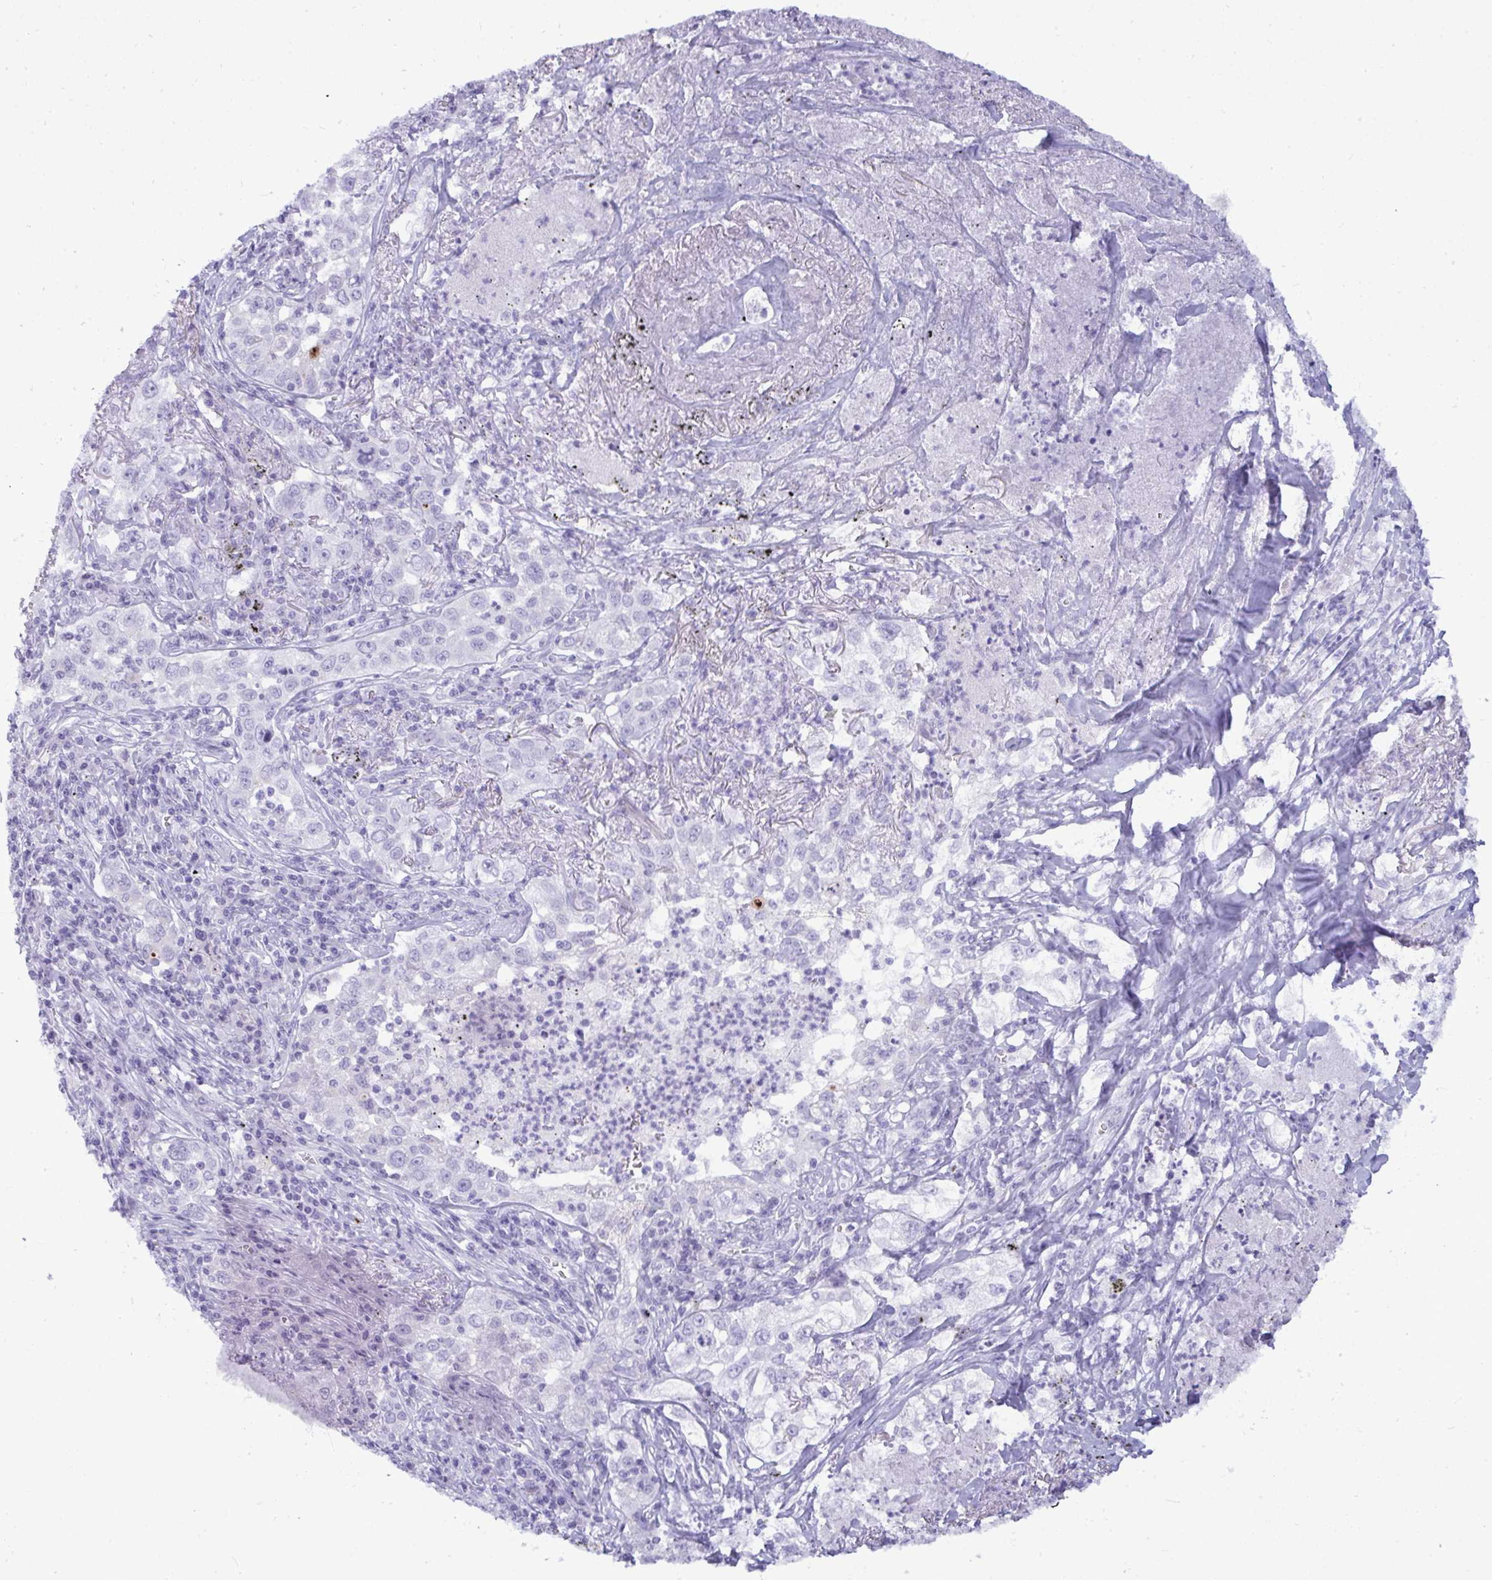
{"staining": {"intensity": "negative", "quantity": "none", "location": "none"}, "tissue": "lung cancer", "cell_type": "Tumor cells", "image_type": "cancer", "snomed": [{"axis": "morphology", "description": "Squamous cell carcinoma, NOS"}, {"axis": "topography", "description": "Lung"}], "caption": "Immunohistochemistry (IHC) of lung squamous cell carcinoma demonstrates no staining in tumor cells.", "gene": "ANKRD60", "patient": {"sex": "male", "age": 71}}